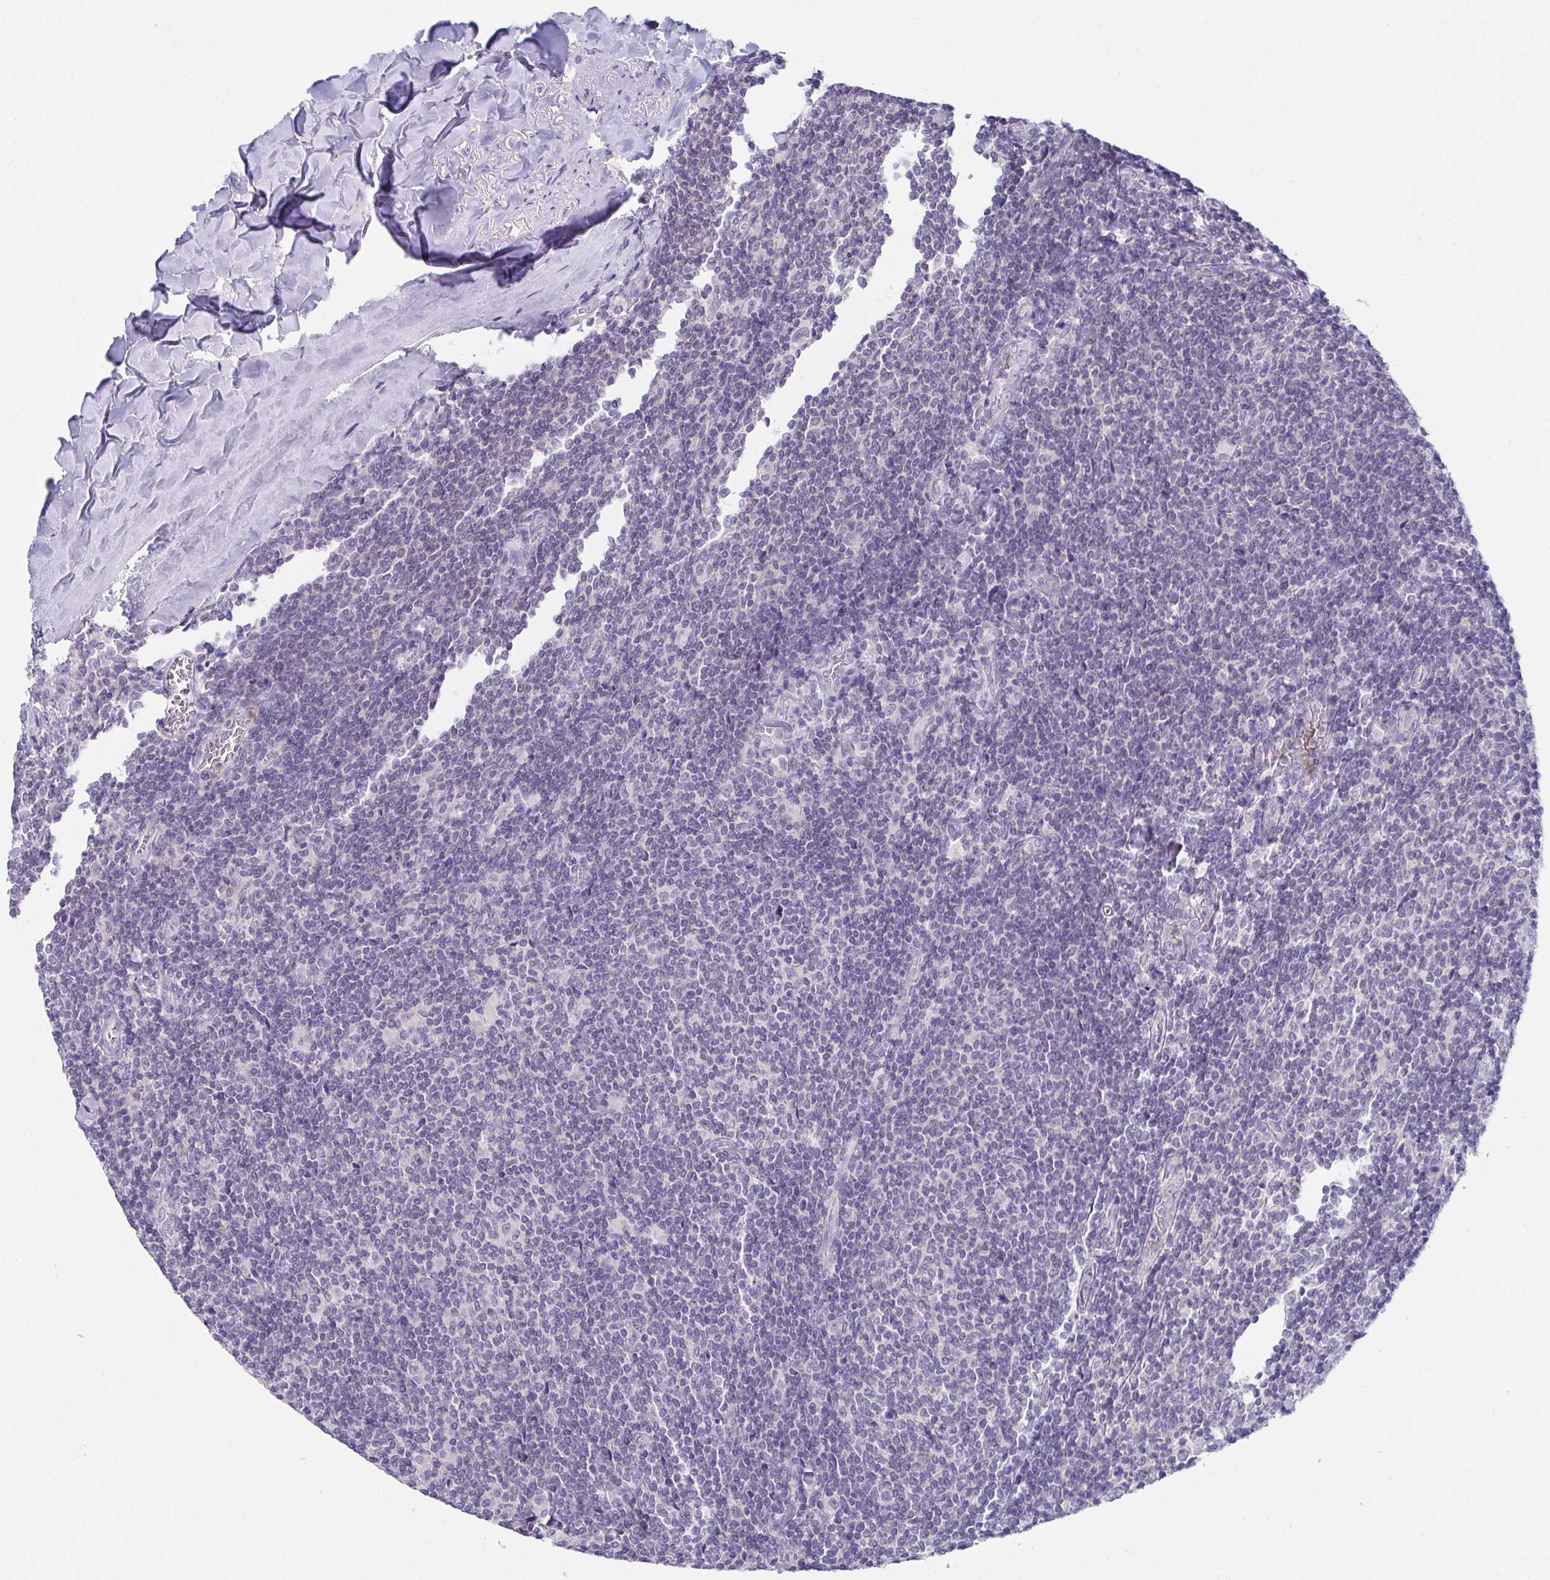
{"staining": {"intensity": "negative", "quantity": "none", "location": "none"}, "tissue": "lymphoma", "cell_type": "Tumor cells", "image_type": "cancer", "snomed": [{"axis": "morphology", "description": "Malignant lymphoma, non-Hodgkin's type, Low grade"}, {"axis": "topography", "description": "Lymph node"}], "caption": "Tumor cells are negative for protein expression in human lymphoma.", "gene": "CXCR1", "patient": {"sex": "male", "age": 52}}